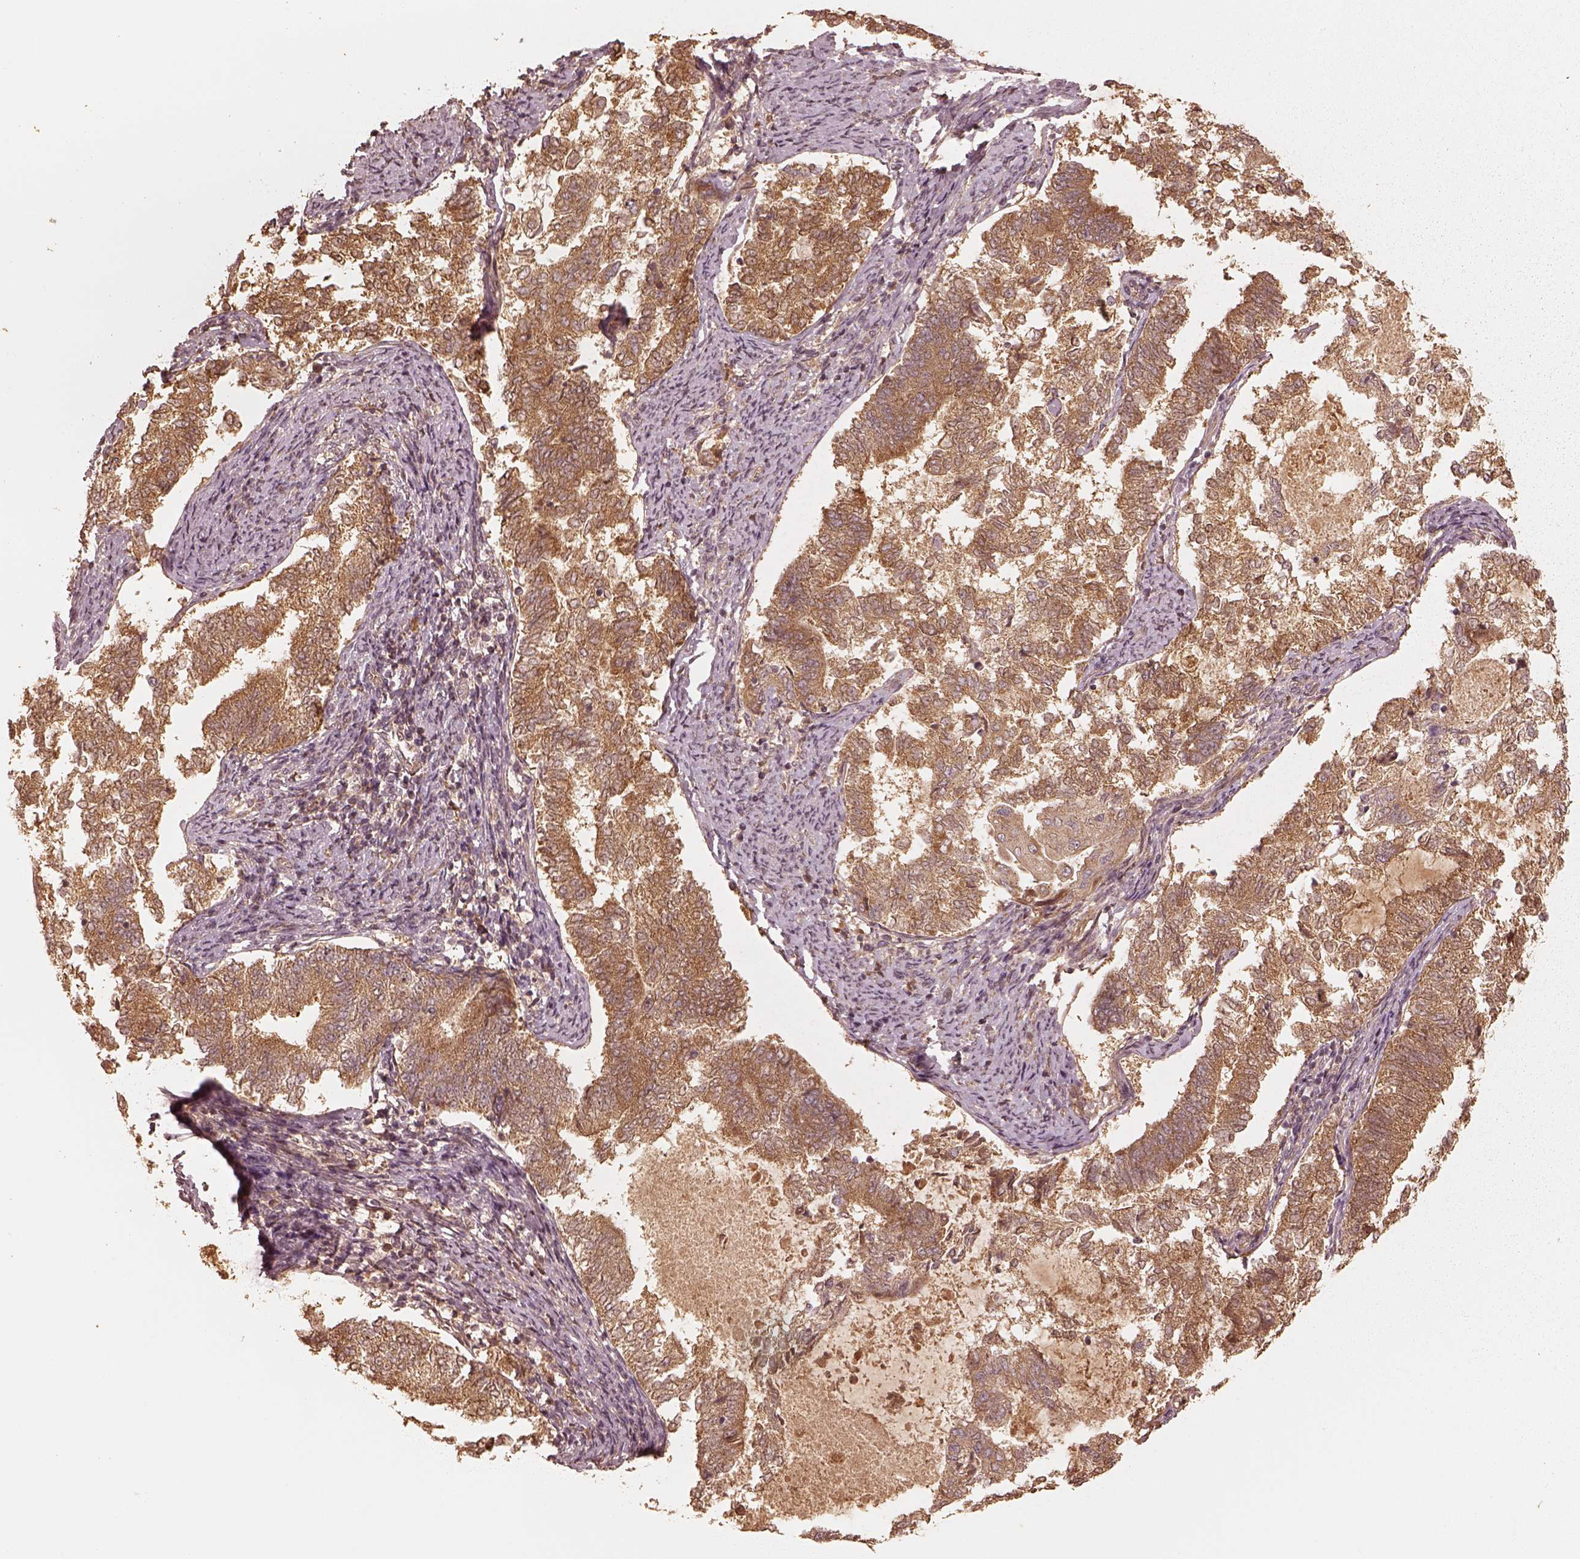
{"staining": {"intensity": "moderate", "quantity": ">75%", "location": "cytoplasmic/membranous"}, "tissue": "endometrial cancer", "cell_type": "Tumor cells", "image_type": "cancer", "snomed": [{"axis": "morphology", "description": "Adenocarcinoma, NOS"}, {"axis": "topography", "description": "Endometrium"}], "caption": "Protein staining of adenocarcinoma (endometrial) tissue displays moderate cytoplasmic/membranous positivity in approximately >75% of tumor cells. Using DAB (brown) and hematoxylin (blue) stains, captured at high magnification using brightfield microscopy.", "gene": "DNAJC25", "patient": {"sex": "female", "age": 65}}